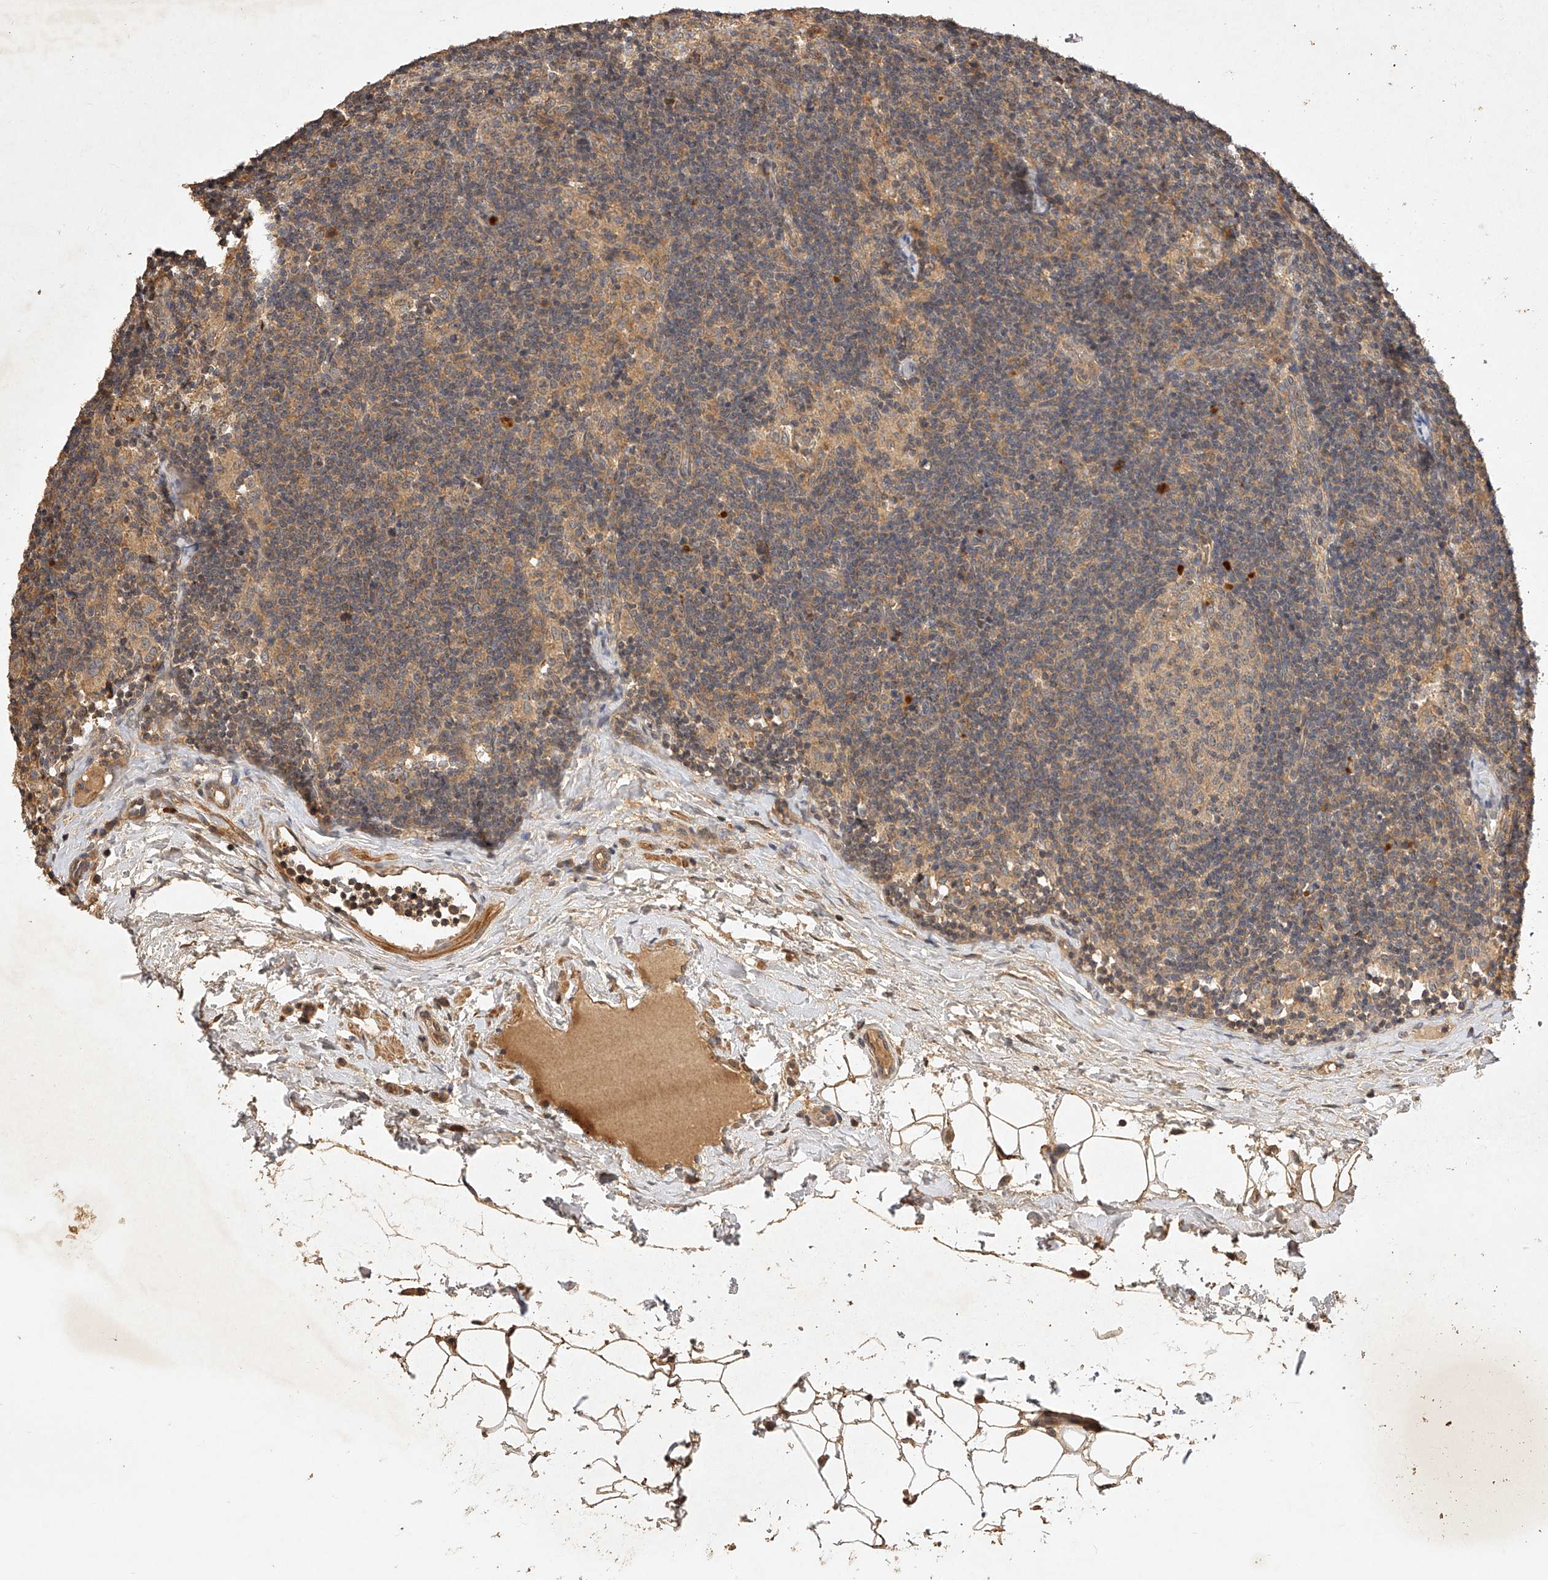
{"staining": {"intensity": "weak", "quantity": "25%-75%", "location": "cytoplasmic/membranous"}, "tissue": "lymph node", "cell_type": "Germinal center cells", "image_type": "normal", "snomed": [{"axis": "morphology", "description": "Normal tissue, NOS"}, {"axis": "topography", "description": "Lymph node"}], "caption": "This image shows IHC staining of unremarkable lymph node, with low weak cytoplasmic/membranous expression in approximately 25%-75% of germinal center cells.", "gene": "NSMAF", "patient": {"sex": "female", "age": 22}}